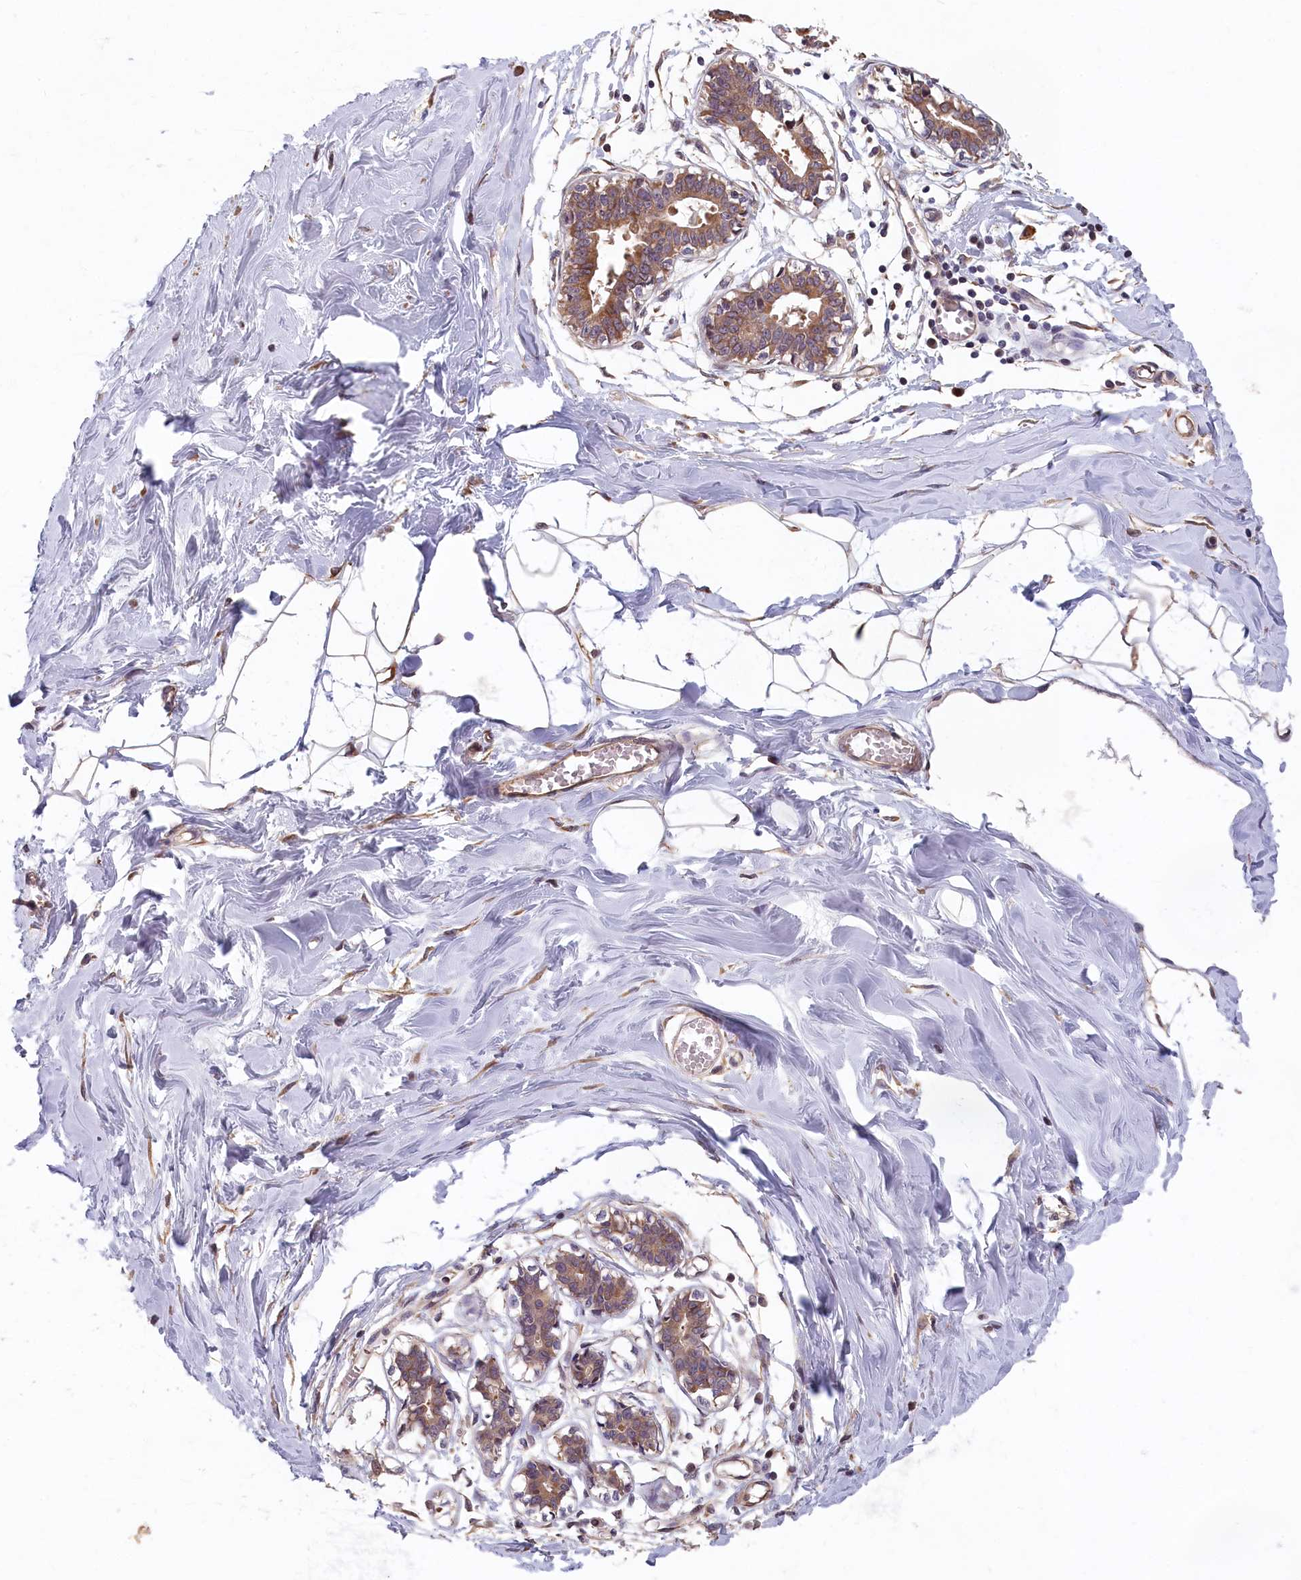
{"staining": {"intensity": "negative", "quantity": "none", "location": "none"}, "tissue": "breast", "cell_type": "Adipocytes", "image_type": "normal", "snomed": [{"axis": "morphology", "description": "Normal tissue, NOS"}, {"axis": "topography", "description": "Breast"}], "caption": "This is an immunohistochemistry micrograph of normal human breast. There is no expression in adipocytes.", "gene": "TMEM116", "patient": {"sex": "female", "age": 27}}